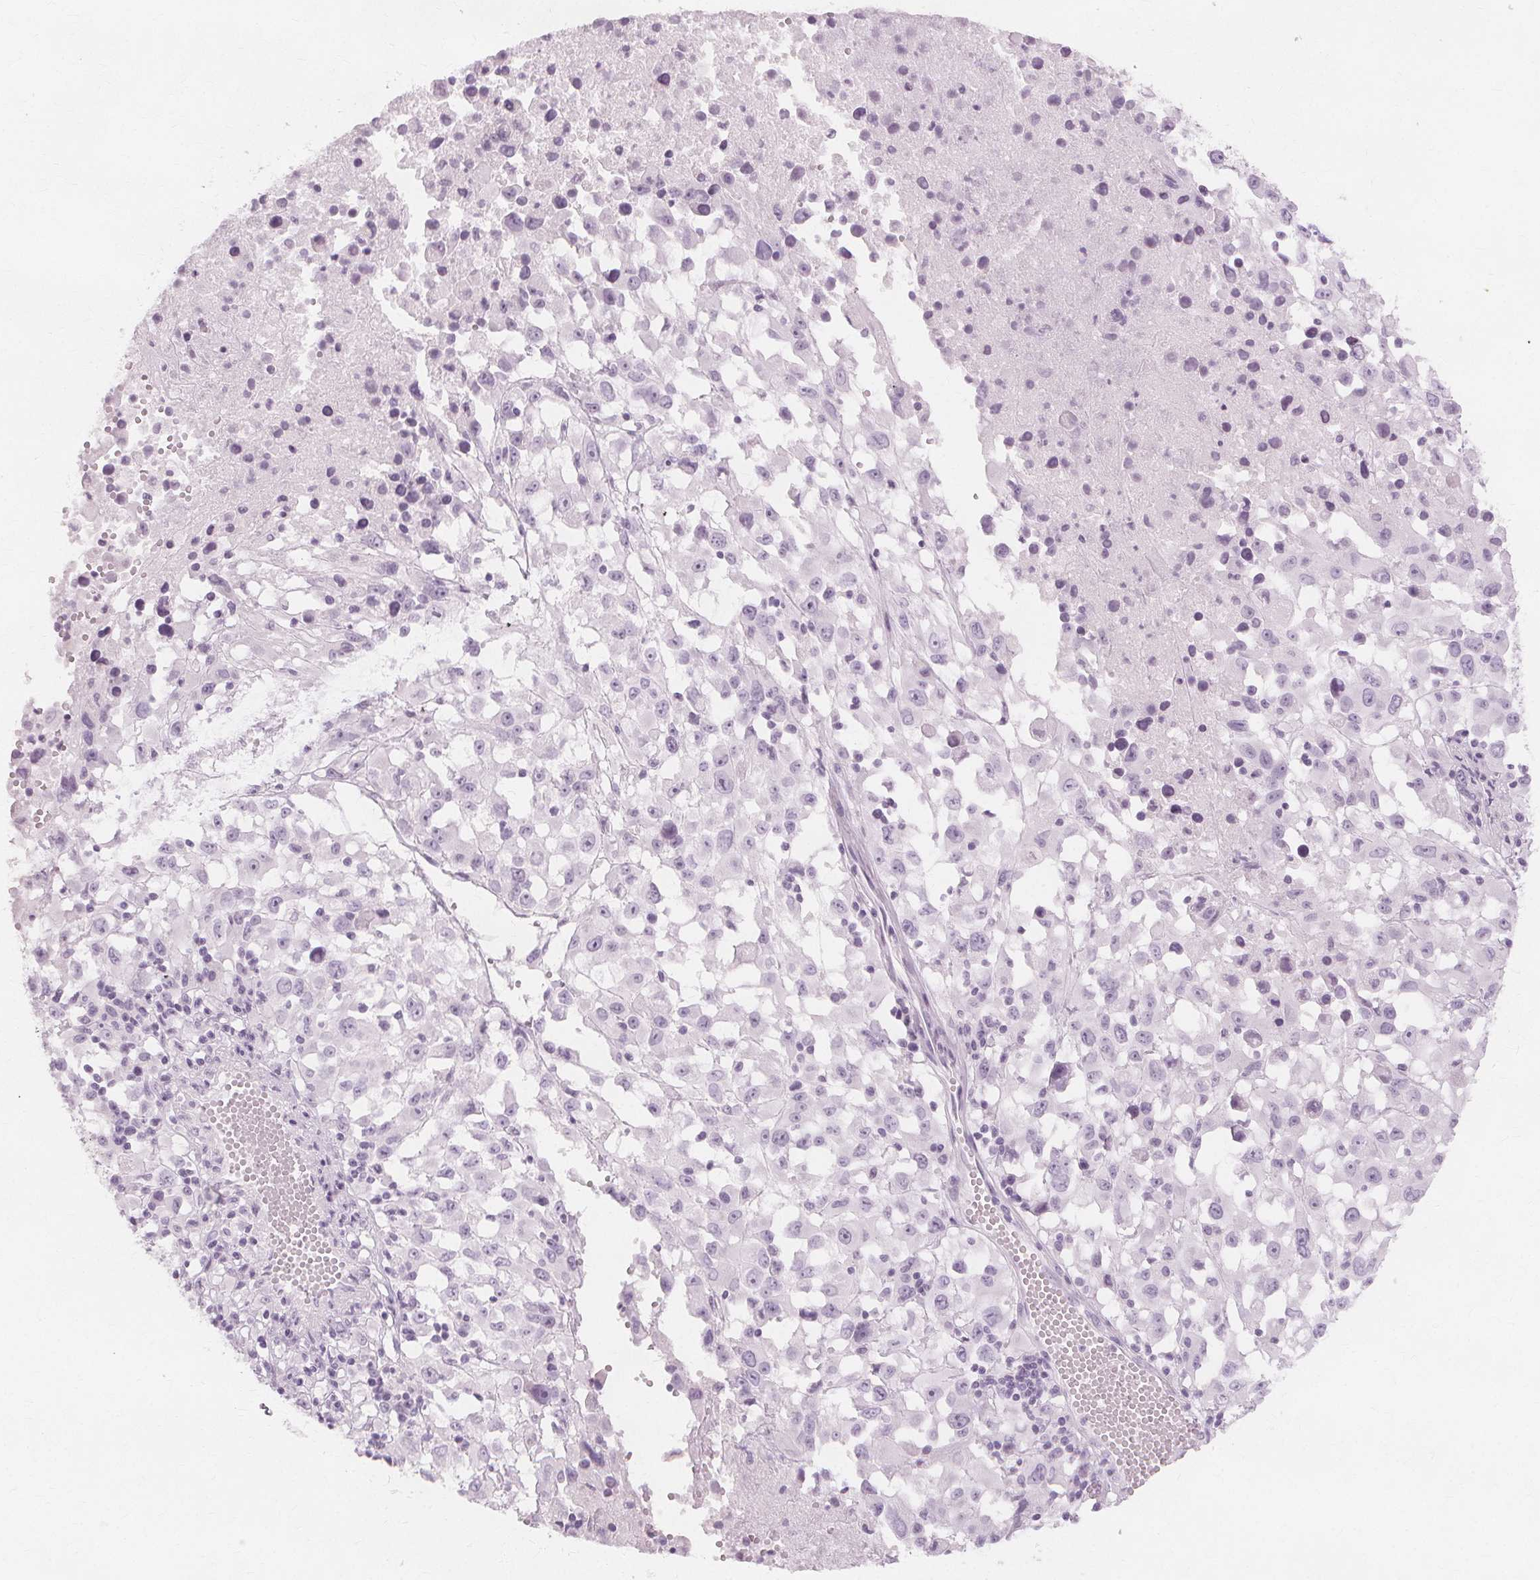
{"staining": {"intensity": "negative", "quantity": "none", "location": "none"}, "tissue": "melanoma", "cell_type": "Tumor cells", "image_type": "cancer", "snomed": [{"axis": "morphology", "description": "Malignant melanoma, Metastatic site"}, {"axis": "topography", "description": "Soft tissue"}], "caption": "Tumor cells are negative for protein expression in human melanoma.", "gene": "TFF1", "patient": {"sex": "male", "age": 50}}